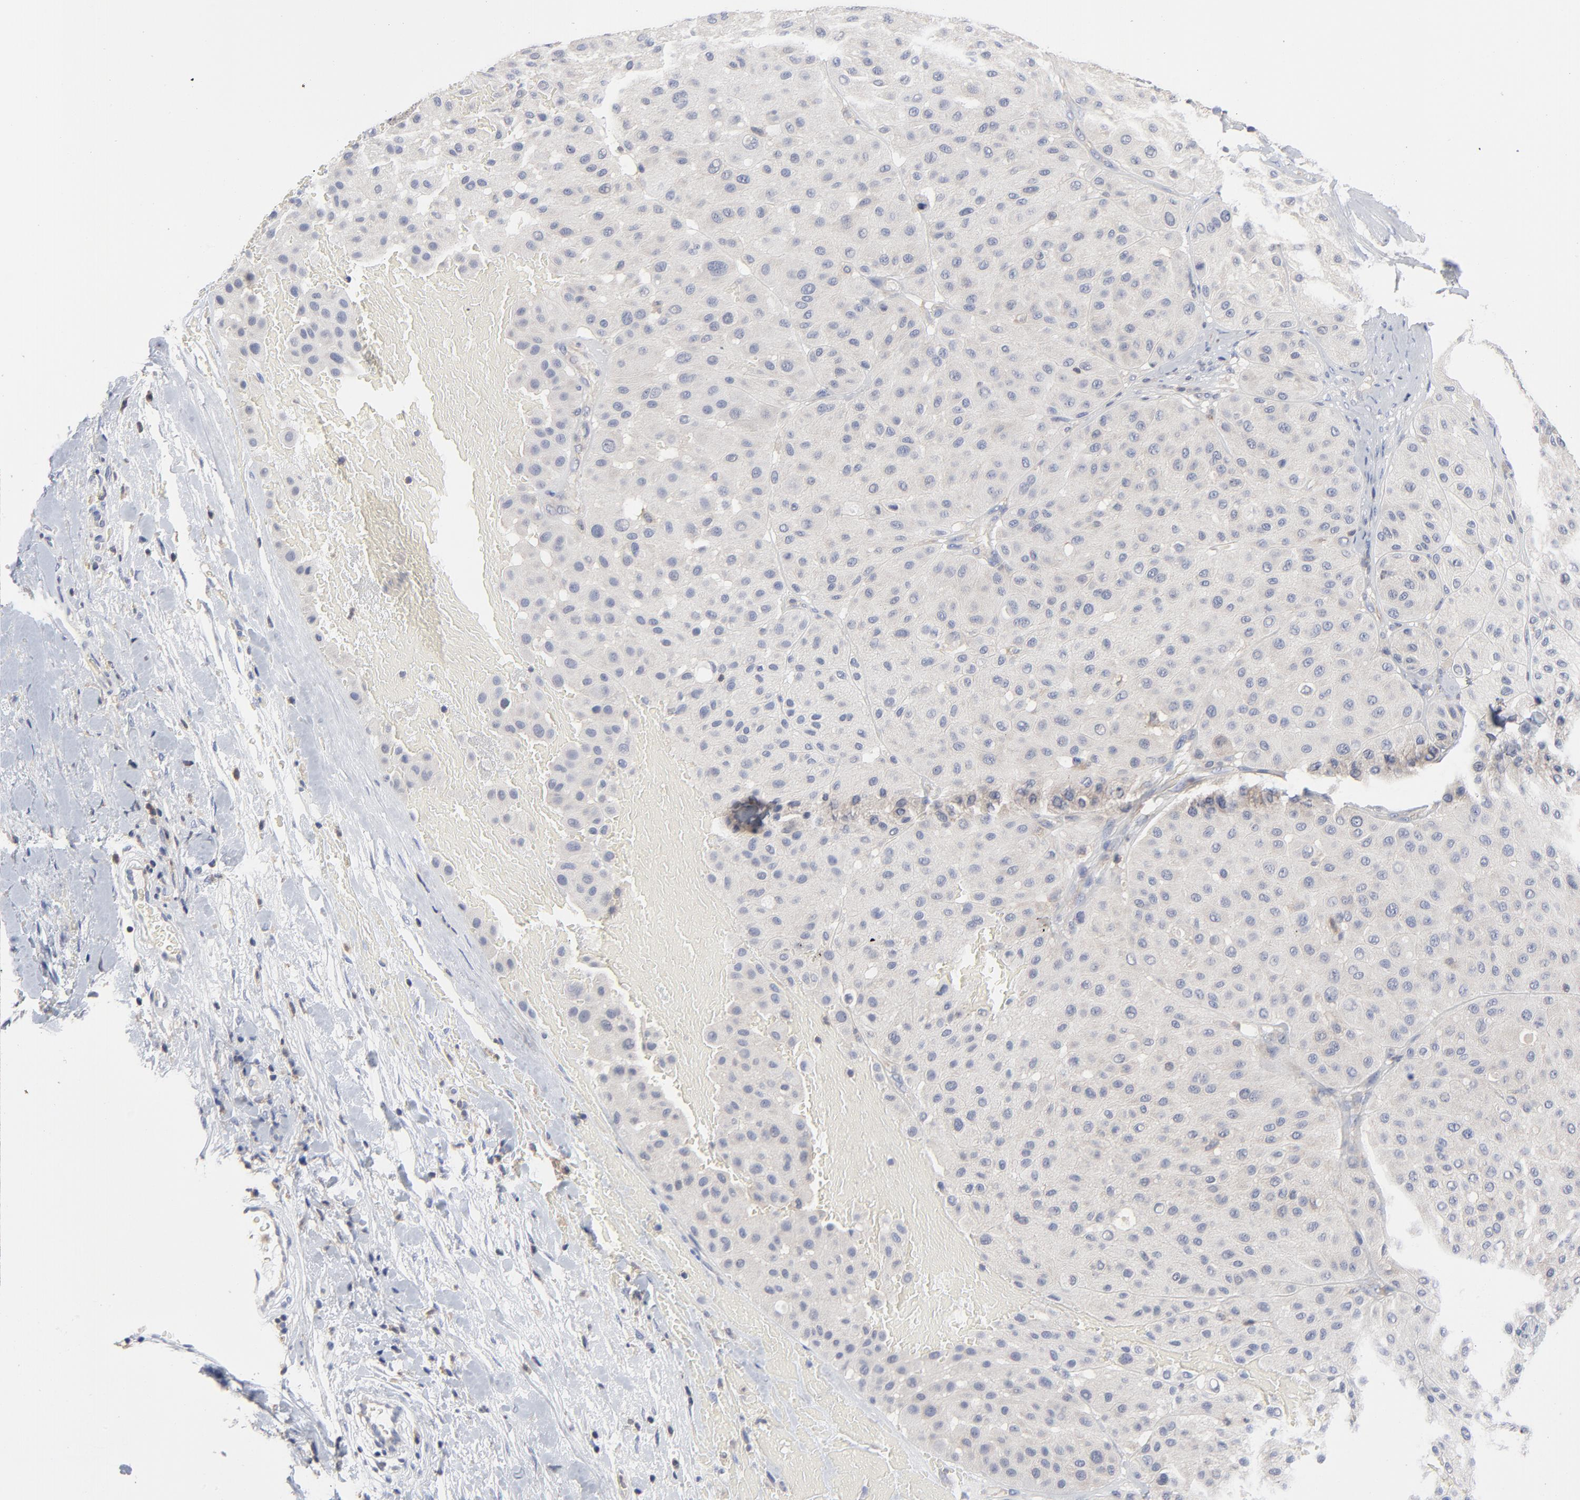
{"staining": {"intensity": "negative", "quantity": "none", "location": "none"}, "tissue": "melanoma", "cell_type": "Tumor cells", "image_type": "cancer", "snomed": [{"axis": "morphology", "description": "Normal tissue, NOS"}, {"axis": "morphology", "description": "Malignant melanoma, Metastatic site"}, {"axis": "topography", "description": "Skin"}], "caption": "Immunohistochemical staining of malignant melanoma (metastatic site) displays no significant staining in tumor cells.", "gene": "CAB39L", "patient": {"sex": "male", "age": 41}}